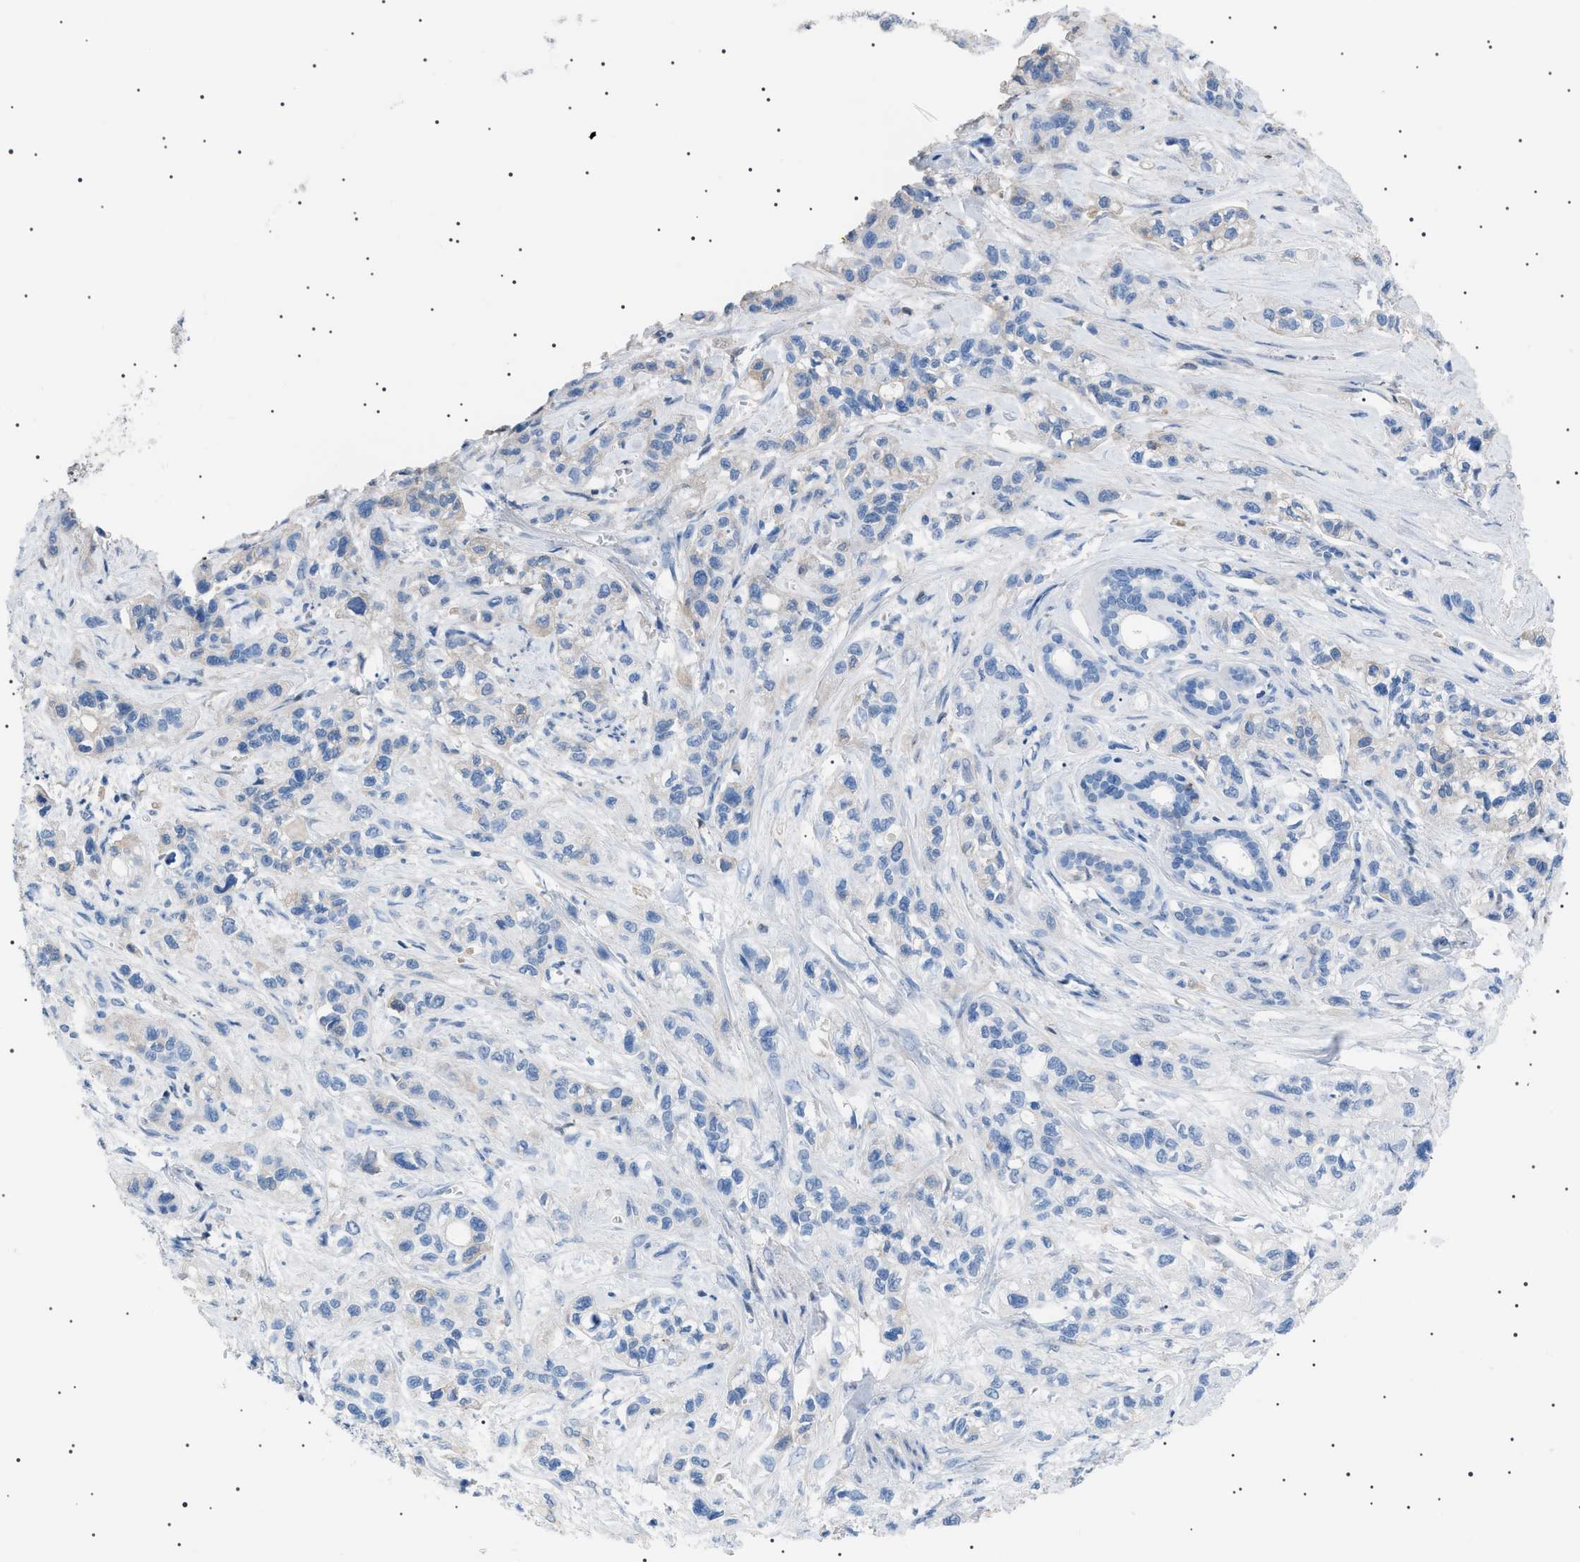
{"staining": {"intensity": "moderate", "quantity": "25%-75%", "location": "cytoplasmic/membranous"}, "tissue": "pancreatic cancer", "cell_type": "Tumor cells", "image_type": "cancer", "snomed": [{"axis": "morphology", "description": "Adenocarcinoma, NOS"}, {"axis": "topography", "description": "Pancreas"}], "caption": "Immunohistochemical staining of pancreatic cancer displays moderate cytoplasmic/membranous protein expression in about 25%-75% of tumor cells.", "gene": "LPA", "patient": {"sex": "male", "age": 74}}